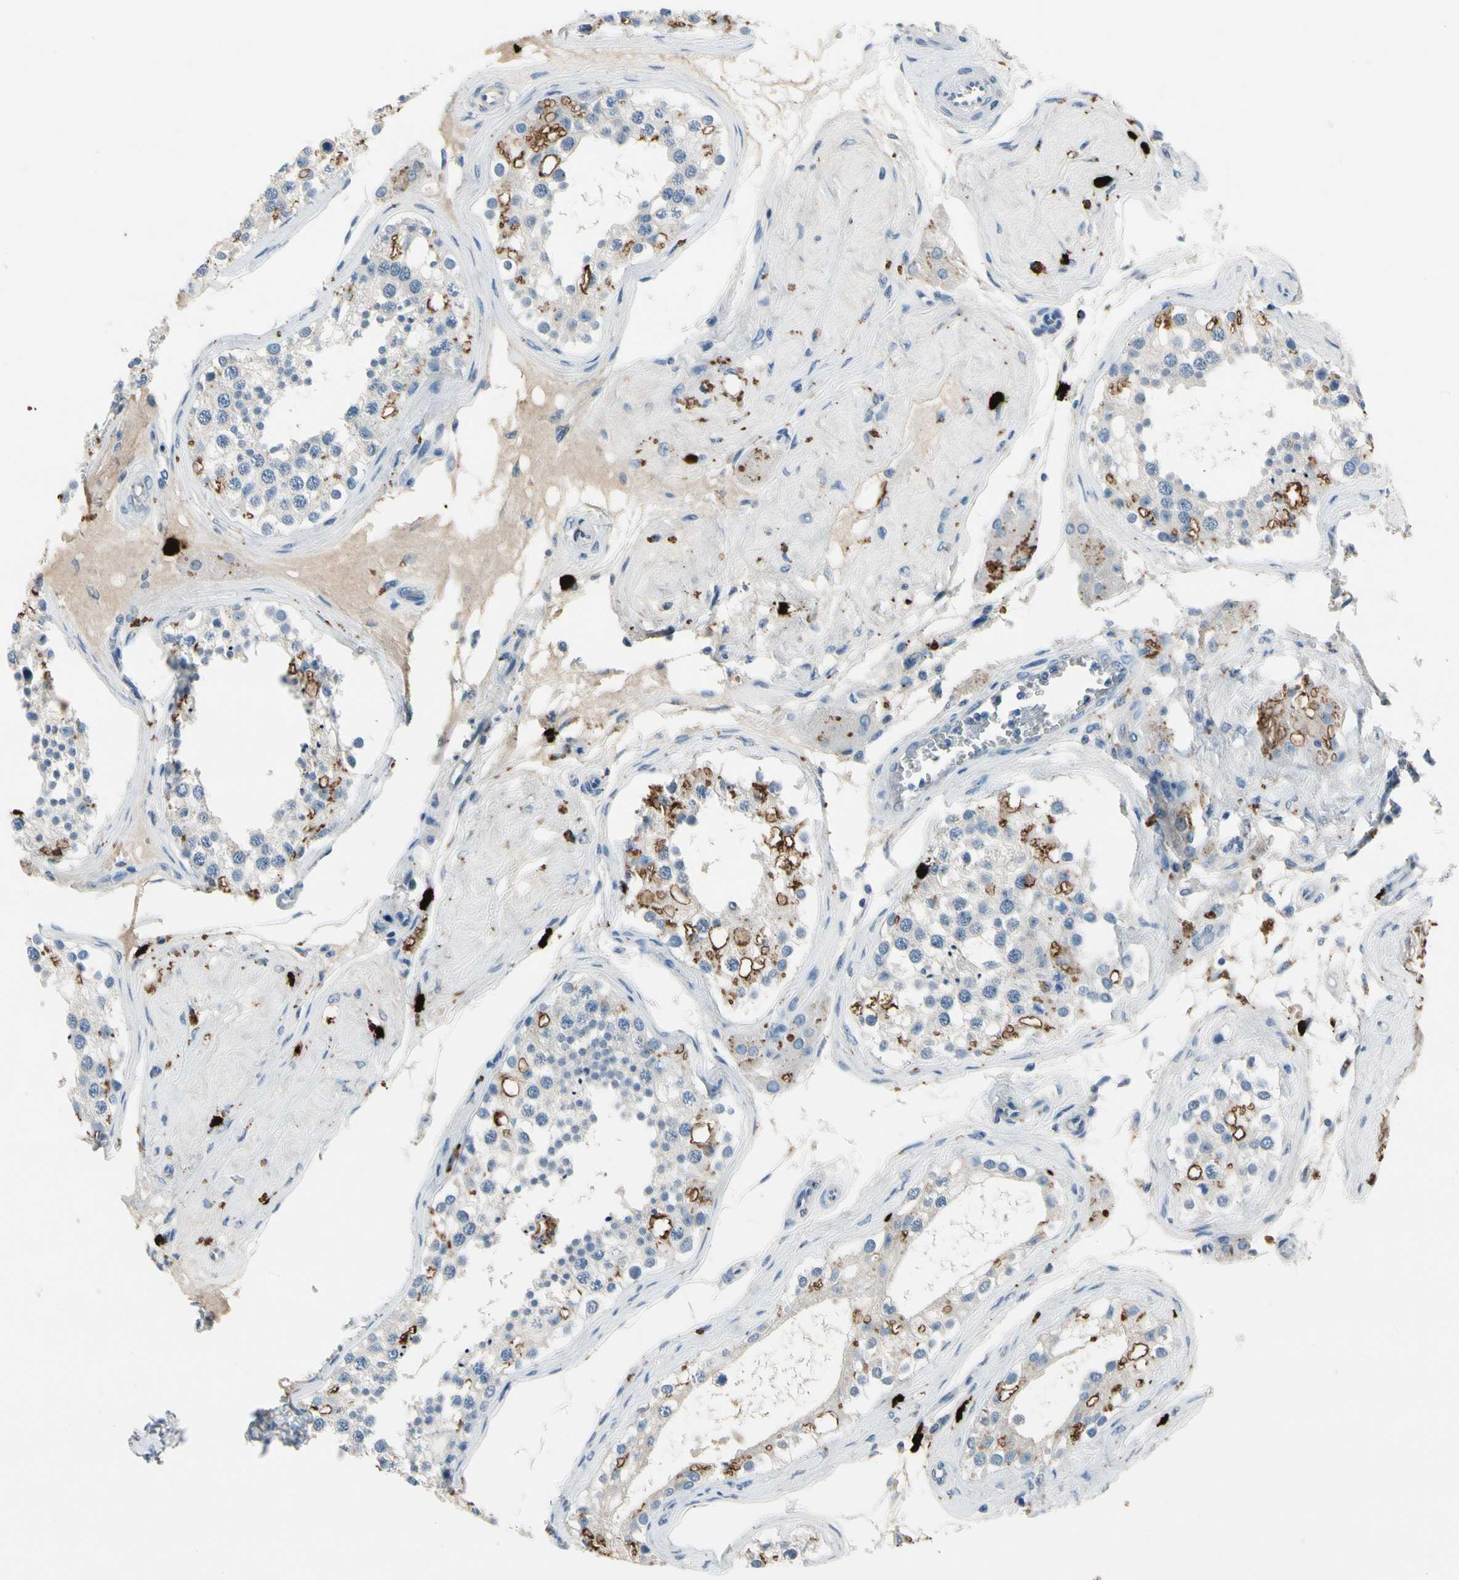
{"staining": {"intensity": "moderate", "quantity": "<25%", "location": "cytoplasmic/membranous"}, "tissue": "testis", "cell_type": "Cells in seminiferous ducts", "image_type": "normal", "snomed": [{"axis": "morphology", "description": "Normal tissue, NOS"}, {"axis": "topography", "description": "Testis"}], "caption": "A low amount of moderate cytoplasmic/membranous expression is identified in approximately <25% of cells in seminiferous ducts in normal testis. (DAB (3,3'-diaminobenzidine) IHC, brown staining for protein, blue staining for nuclei).", "gene": "CPA3", "patient": {"sex": "male", "age": 68}}